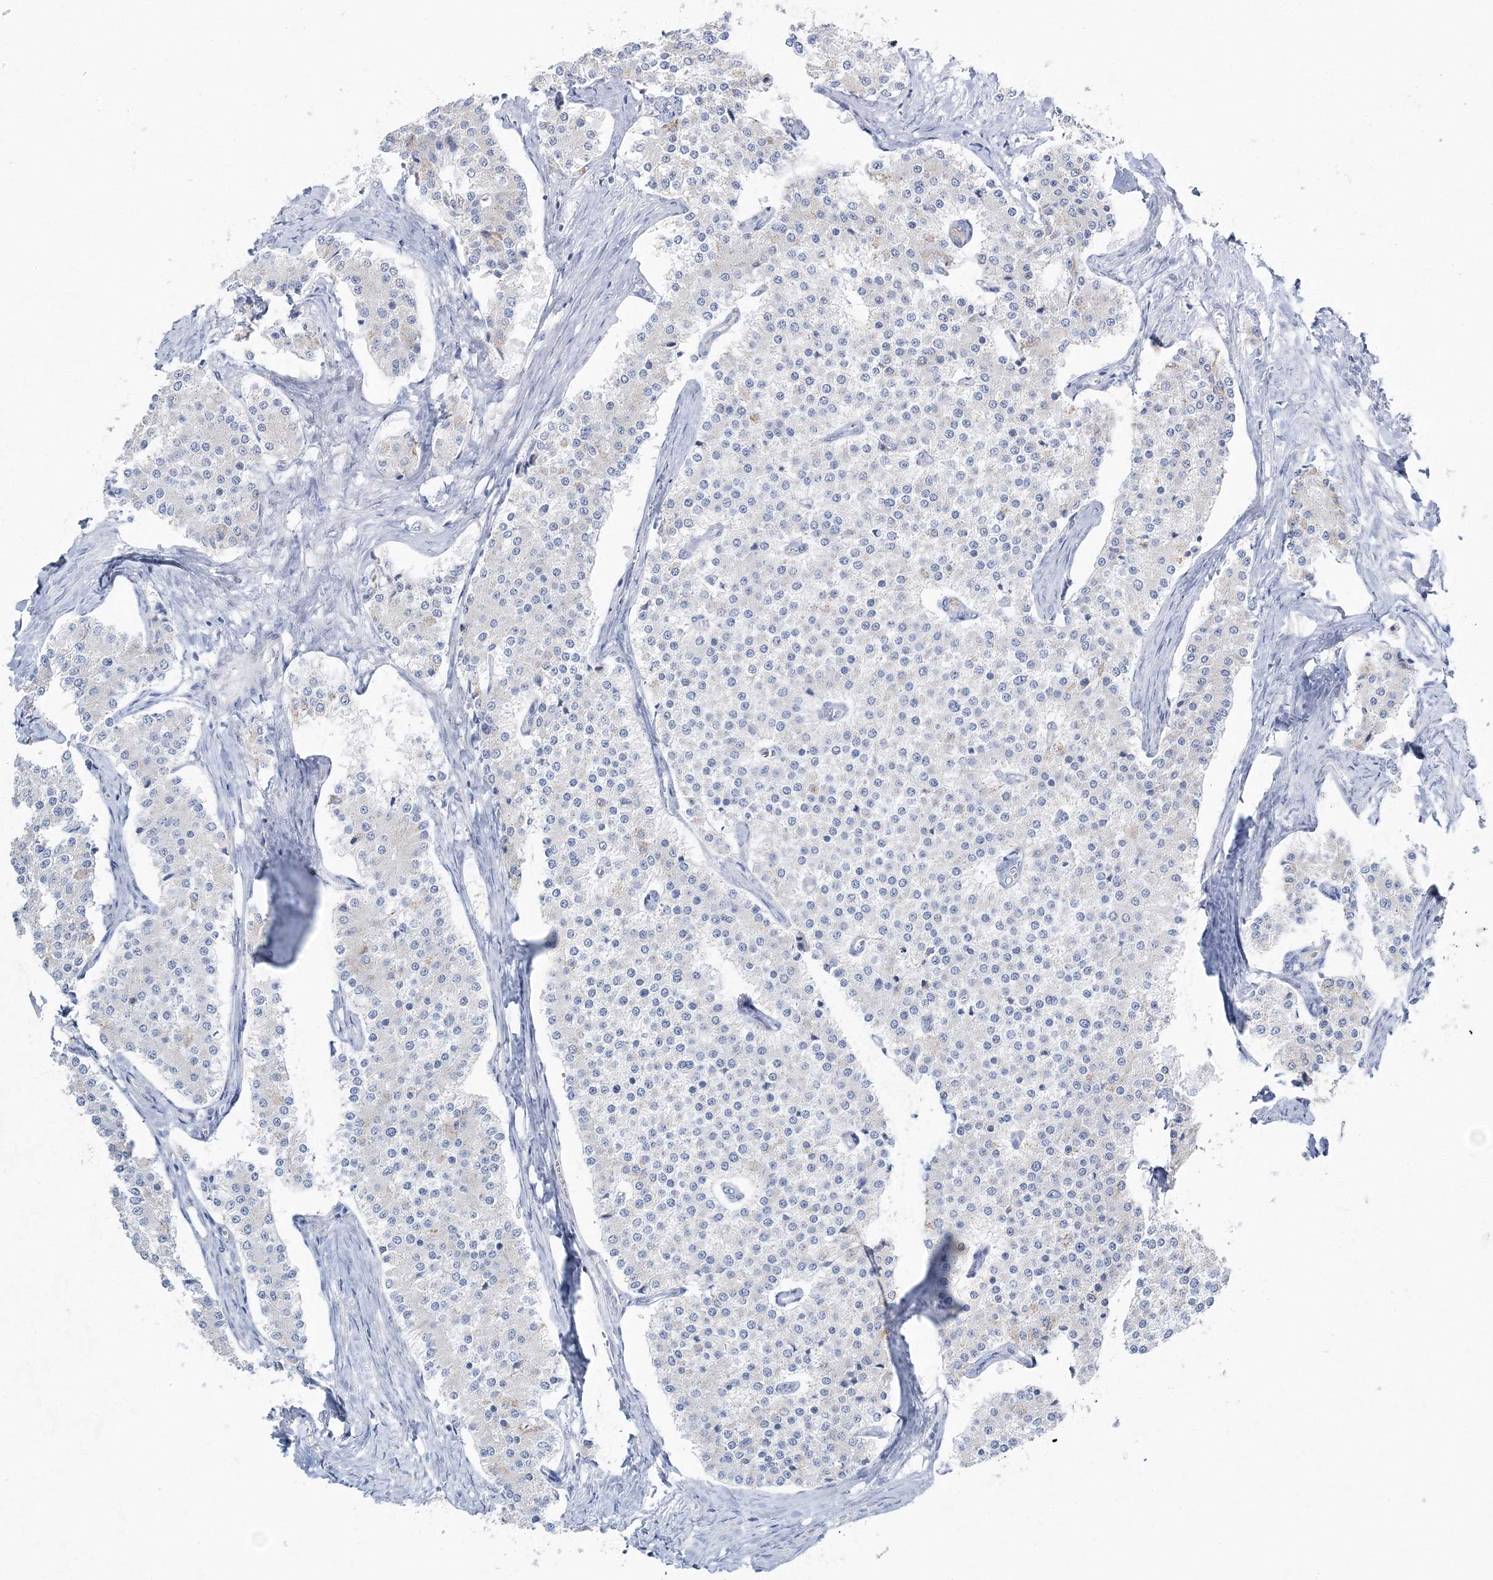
{"staining": {"intensity": "negative", "quantity": "none", "location": "none"}, "tissue": "carcinoid", "cell_type": "Tumor cells", "image_type": "cancer", "snomed": [{"axis": "morphology", "description": "Carcinoid, malignant, NOS"}, {"axis": "topography", "description": "Colon"}], "caption": "Tumor cells are negative for protein expression in human carcinoid (malignant).", "gene": "HIBCH", "patient": {"sex": "female", "age": 52}}